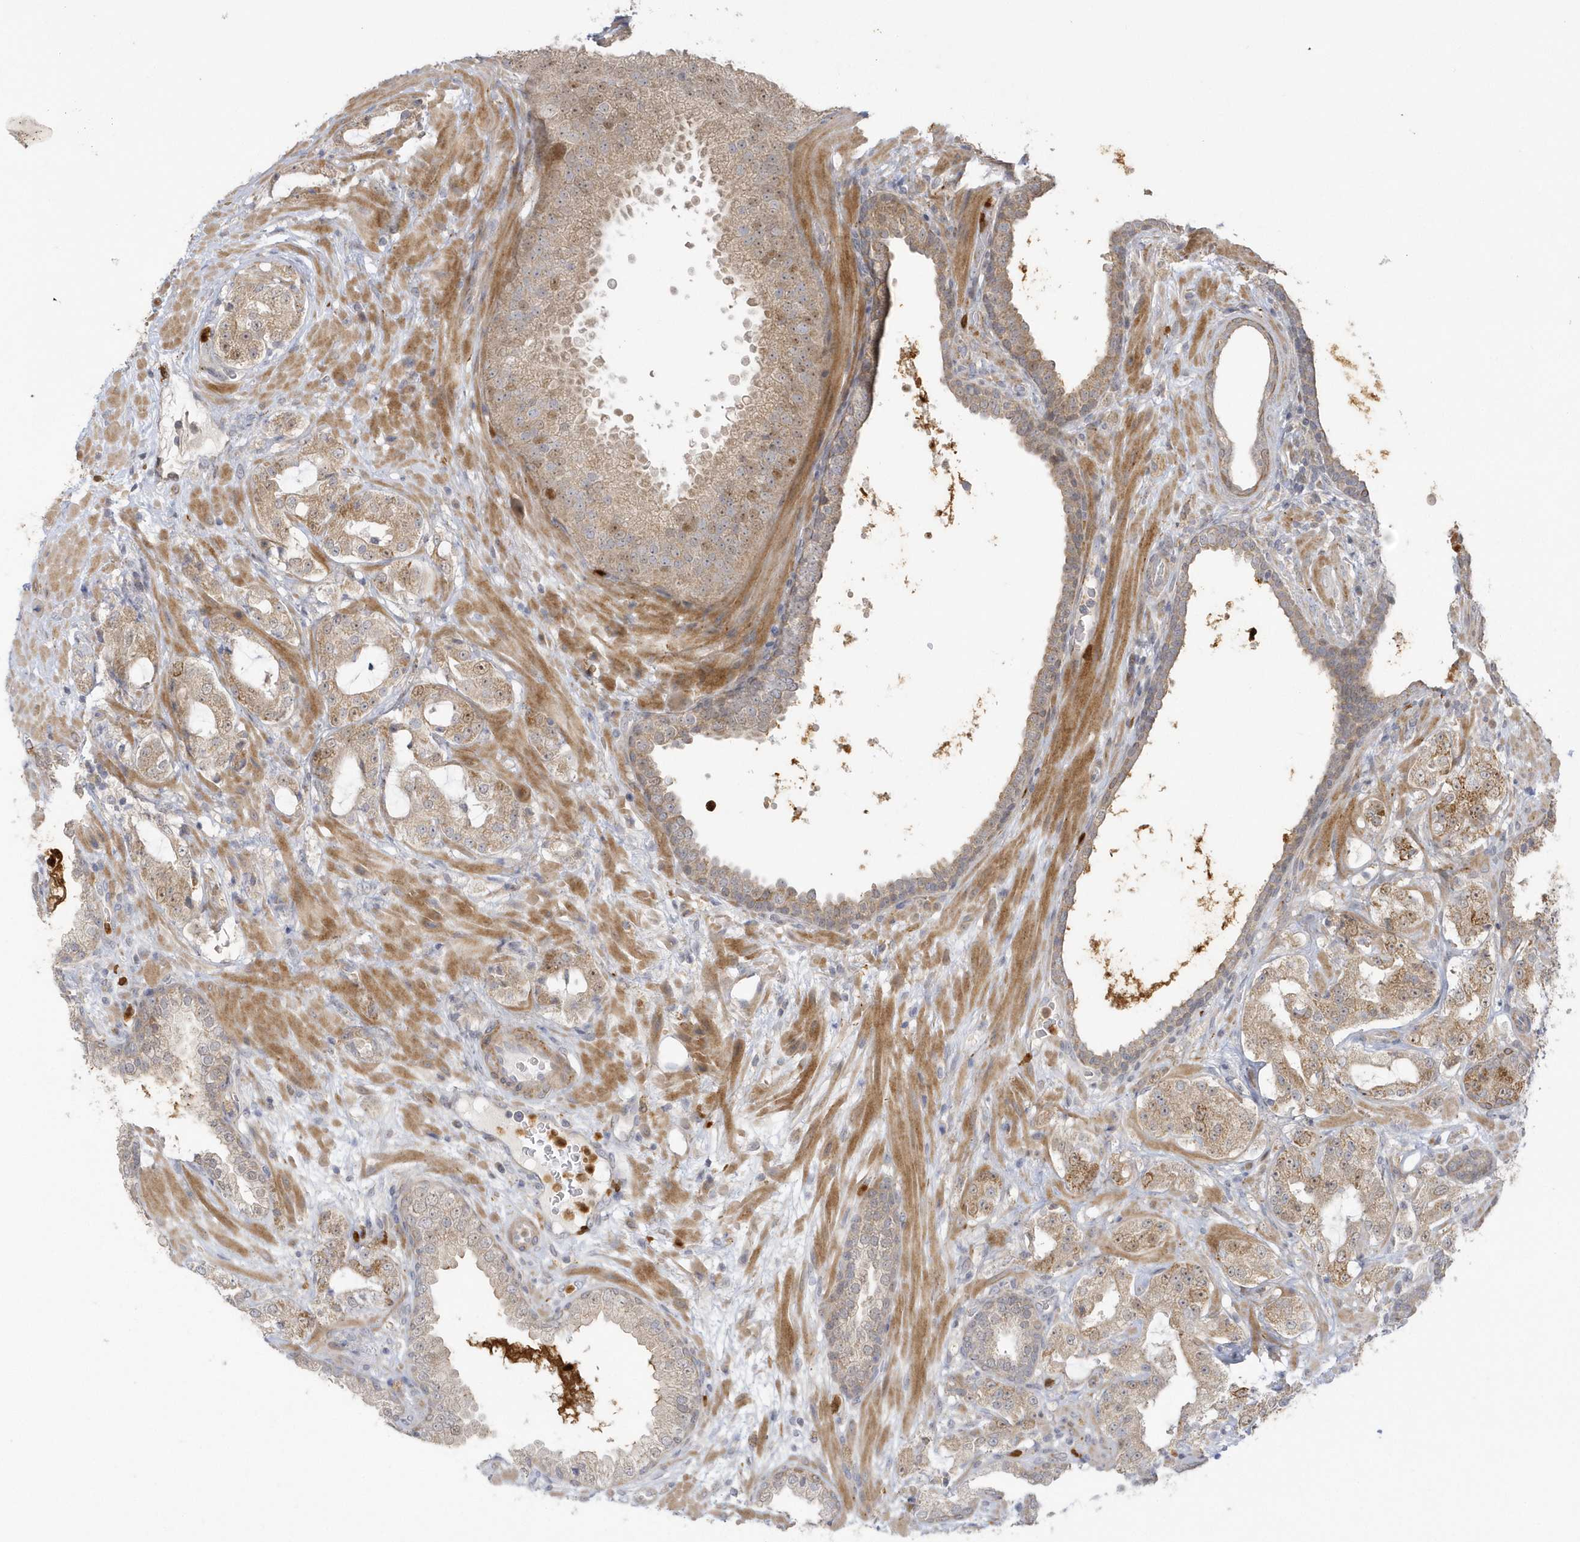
{"staining": {"intensity": "moderate", "quantity": ">75%", "location": "cytoplasmic/membranous,nuclear"}, "tissue": "prostate cancer", "cell_type": "Tumor cells", "image_type": "cancer", "snomed": [{"axis": "morphology", "description": "Adenocarcinoma, High grade"}, {"axis": "topography", "description": "Prostate"}], "caption": "Immunohistochemistry (IHC) (DAB (3,3'-diaminobenzidine)) staining of human high-grade adenocarcinoma (prostate) displays moderate cytoplasmic/membranous and nuclear protein positivity in about >75% of tumor cells.", "gene": "NAF1", "patient": {"sex": "male", "age": 64}}